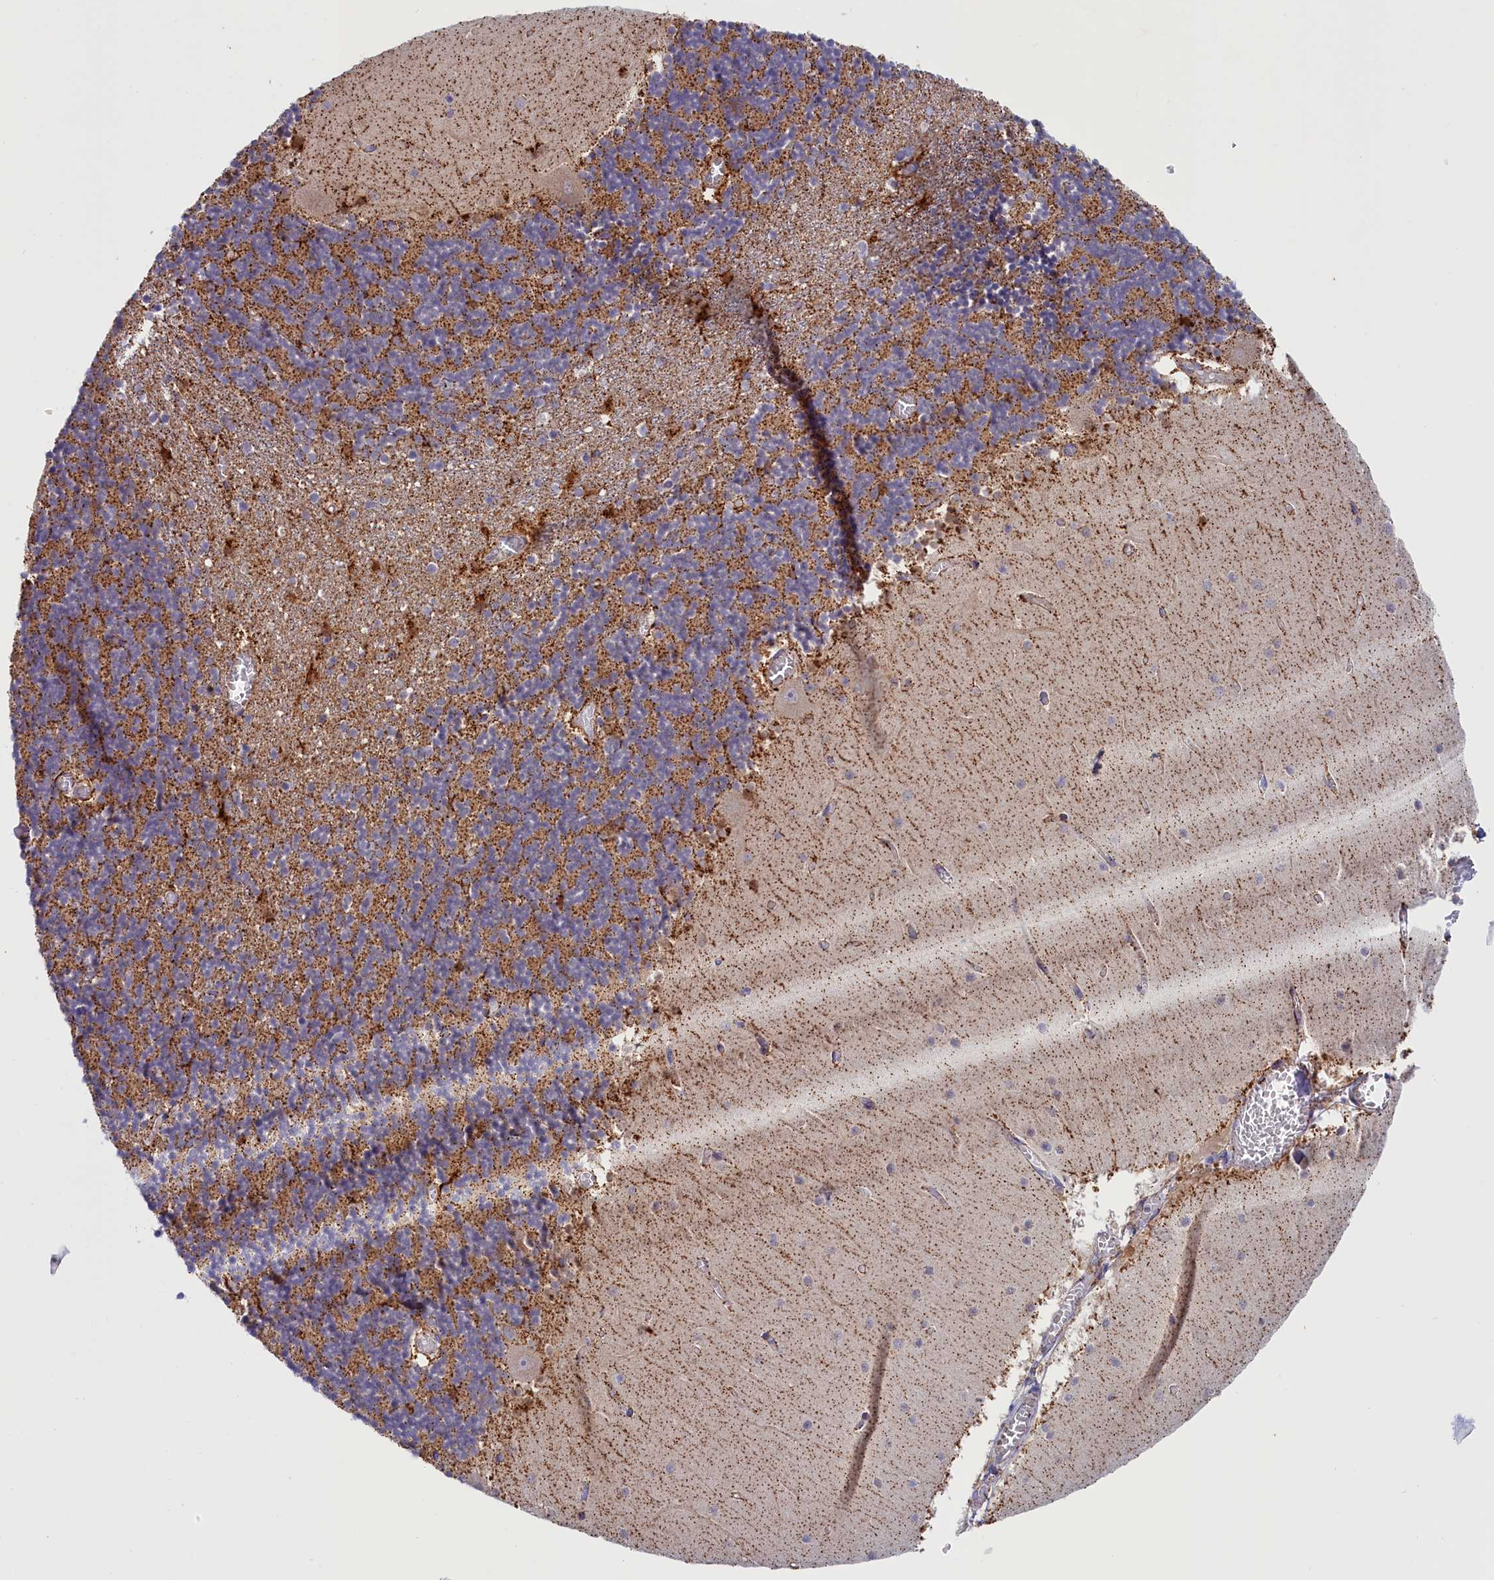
{"staining": {"intensity": "moderate", "quantity": ">75%", "location": "cytoplasmic/membranous"}, "tissue": "cerebellum", "cell_type": "Cells in granular layer", "image_type": "normal", "snomed": [{"axis": "morphology", "description": "Normal tissue, NOS"}, {"axis": "topography", "description": "Cerebellum"}], "caption": "IHC (DAB (3,3'-diaminobenzidine)) staining of benign human cerebellum demonstrates moderate cytoplasmic/membranous protein staining in about >75% of cells in granular layer.", "gene": "AKTIP", "patient": {"sex": "female", "age": 28}}